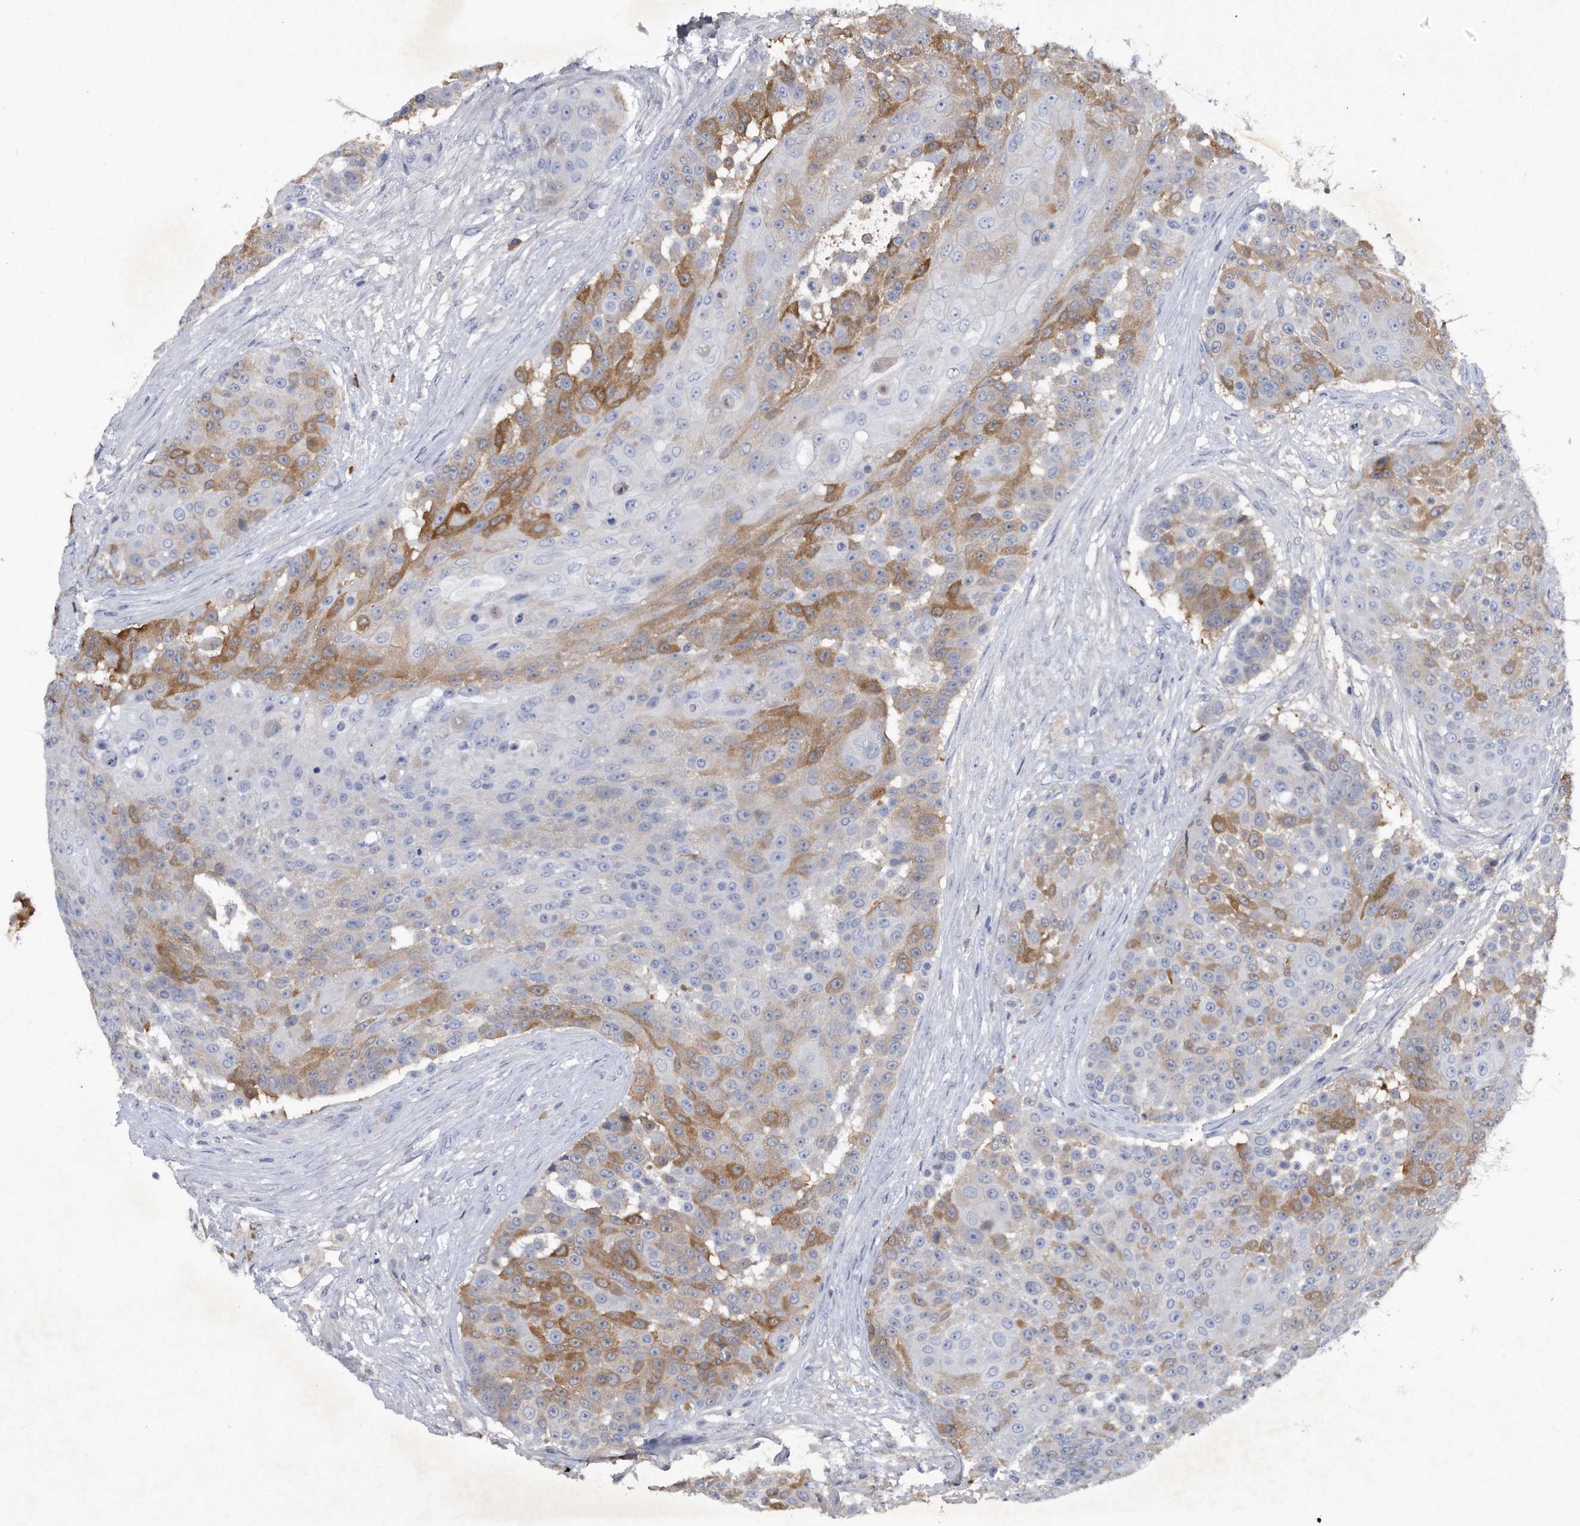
{"staining": {"intensity": "moderate", "quantity": "25%-75%", "location": "cytoplasmic/membranous"}, "tissue": "urothelial cancer", "cell_type": "Tumor cells", "image_type": "cancer", "snomed": [{"axis": "morphology", "description": "Urothelial carcinoma, High grade"}, {"axis": "topography", "description": "Urinary bladder"}], "caption": "High-grade urothelial carcinoma stained for a protein reveals moderate cytoplasmic/membranous positivity in tumor cells. (DAB (3,3'-diaminobenzidine) IHC with brightfield microscopy, high magnification).", "gene": "ASNS", "patient": {"sex": "female", "age": 63}}